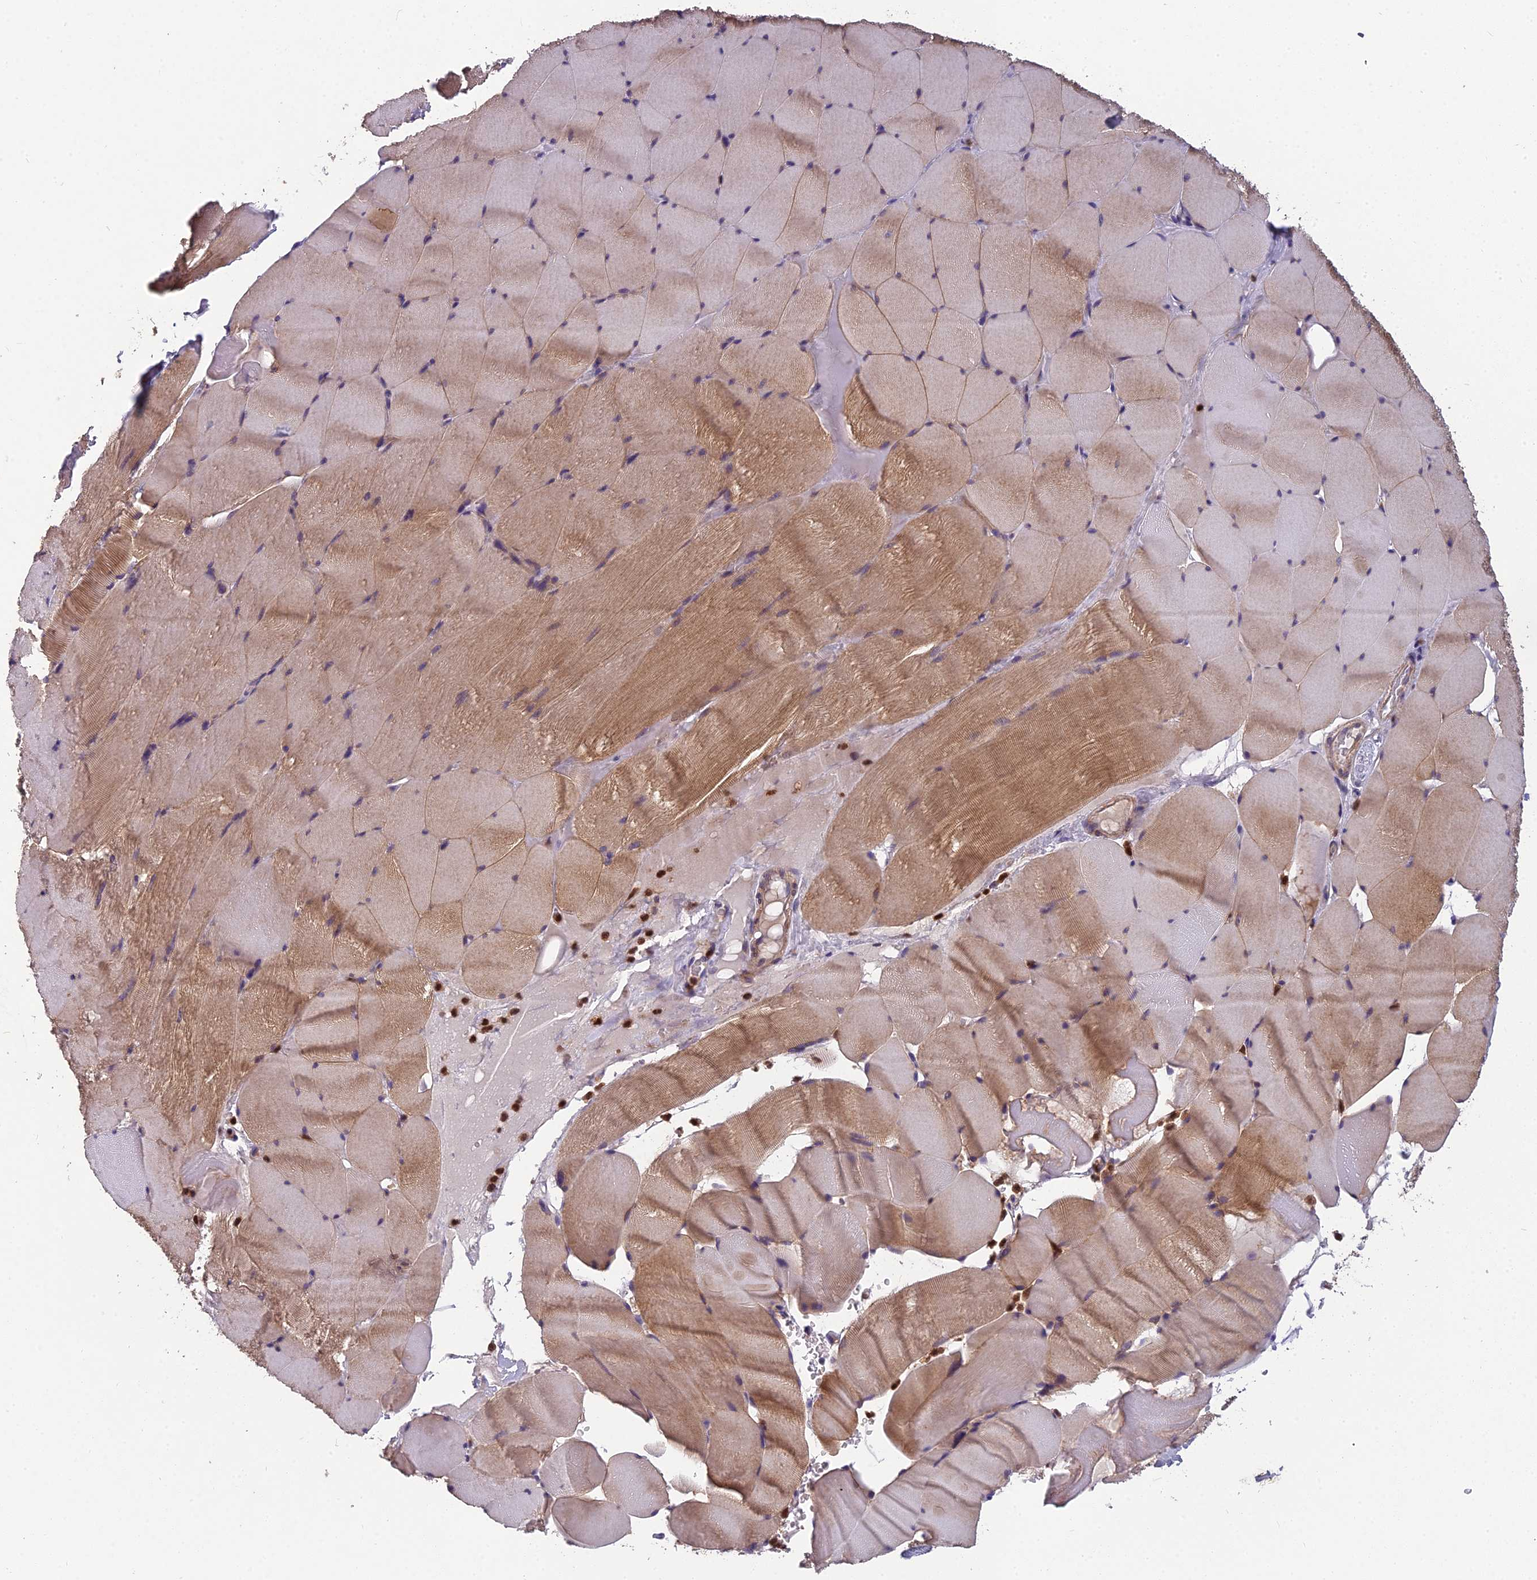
{"staining": {"intensity": "moderate", "quantity": ">75%", "location": "cytoplasmic/membranous"}, "tissue": "skeletal muscle", "cell_type": "Myocytes", "image_type": "normal", "snomed": [{"axis": "morphology", "description": "Normal tissue, NOS"}, {"axis": "topography", "description": "Skeletal muscle"}], "caption": "Immunohistochemical staining of normal skeletal muscle reveals moderate cytoplasmic/membranous protein positivity in about >75% of myocytes.", "gene": "ENSG00000188897", "patient": {"sex": "male", "age": 62}}